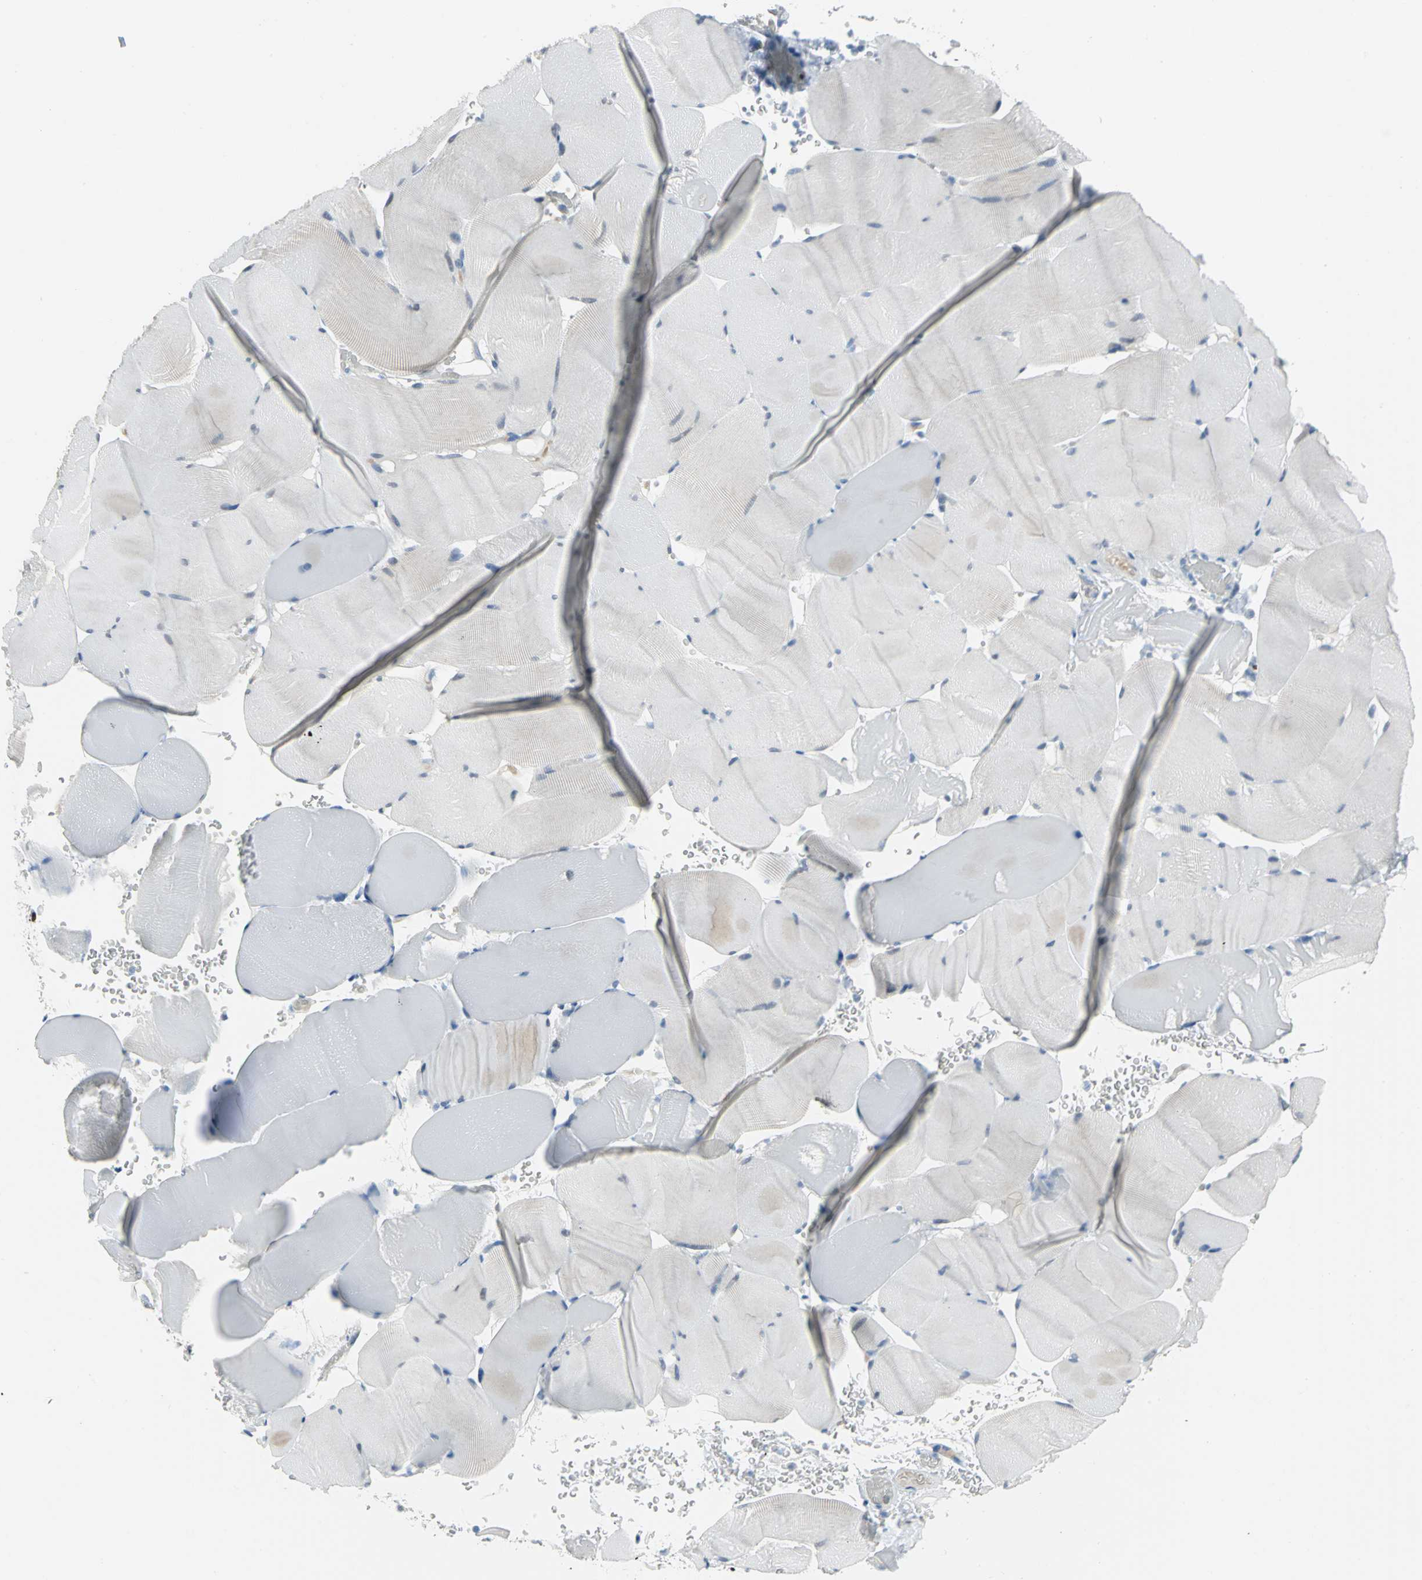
{"staining": {"intensity": "negative", "quantity": "none", "location": "none"}, "tissue": "skeletal muscle", "cell_type": "Myocytes", "image_type": "normal", "snomed": [{"axis": "morphology", "description": "Normal tissue, NOS"}, {"axis": "topography", "description": "Skeletal muscle"}], "caption": "The immunohistochemistry micrograph has no significant expression in myocytes of skeletal muscle.", "gene": "MCM4", "patient": {"sex": "male", "age": 62}}